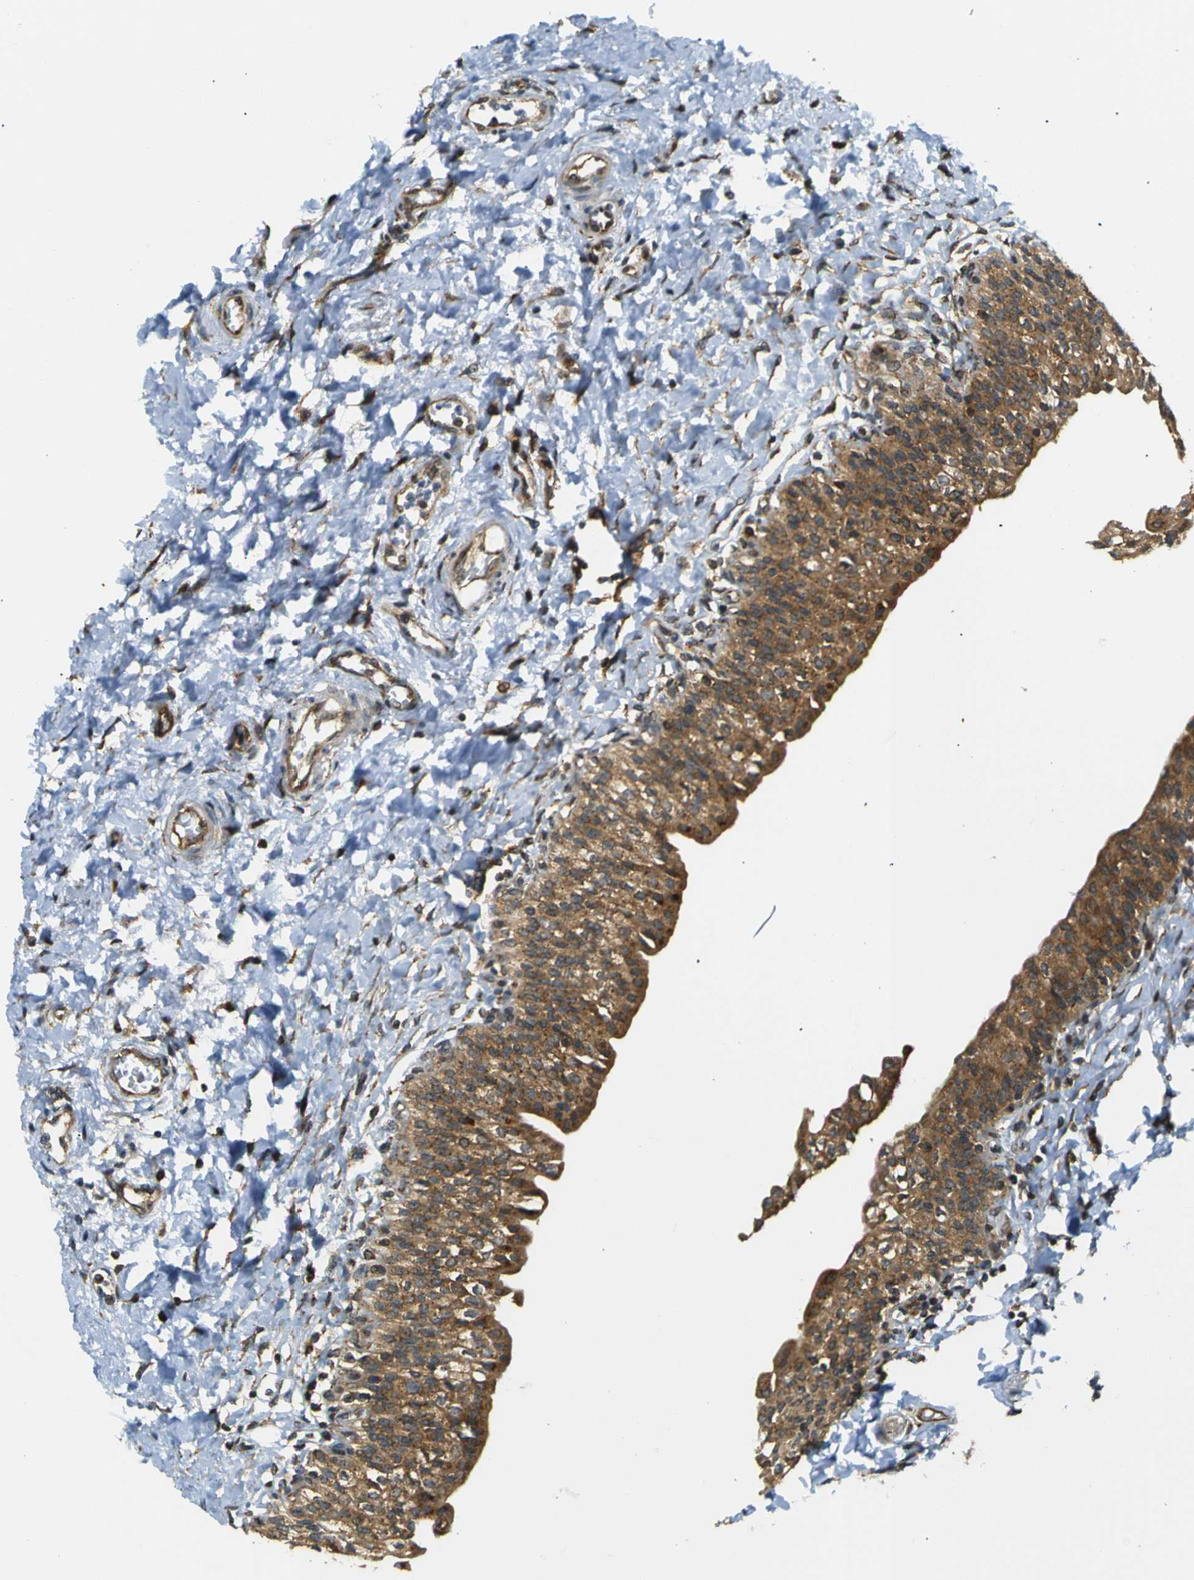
{"staining": {"intensity": "strong", "quantity": ">75%", "location": "cytoplasmic/membranous"}, "tissue": "urinary bladder", "cell_type": "Urothelial cells", "image_type": "normal", "snomed": [{"axis": "morphology", "description": "Normal tissue, NOS"}, {"axis": "topography", "description": "Urinary bladder"}], "caption": "About >75% of urothelial cells in normal urinary bladder display strong cytoplasmic/membranous protein expression as visualized by brown immunohistochemical staining.", "gene": "ABCE1", "patient": {"sex": "male", "age": 55}}